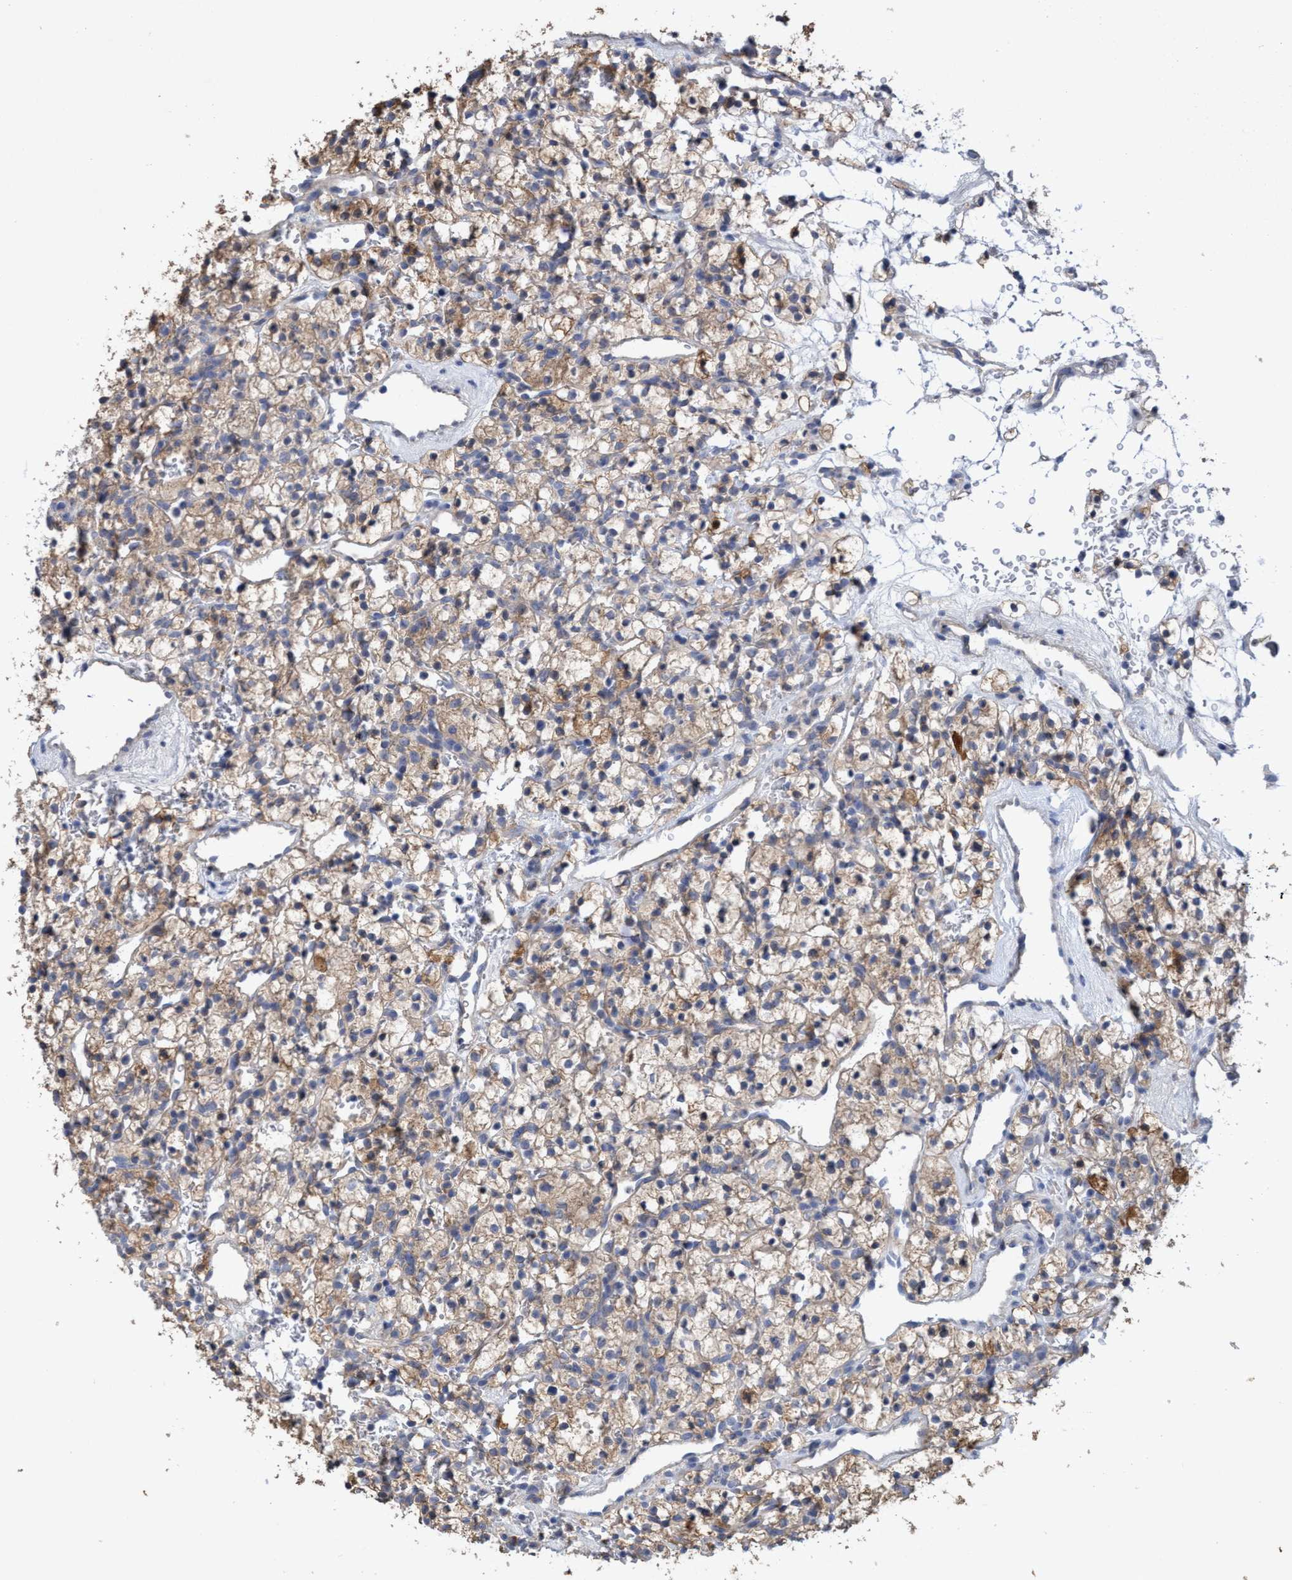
{"staining": {"intensity": "weak", "quantity": ">75%", "location": "cytoplasmic/membranous"}, "tissue": "renal cancer", "cell_type": "Tumor cells", "image_type": "cancer", "snomed": [{"axis": "morphology", "description": "Adenocarcinoma, NOS"}, {"axis": "topography", "description": "Kidney"}], "caption": "Renal adenocarcinoma stained for a protein shows weak cytoplasmic/membranous positivity in tumor cells. Using DAB (brown) and hematoxylin (blue) stains, captured at high magnification using brightfield microscopy.", "gene": "SEMA4D", "patient": {"sex": "female", "age": 57}}